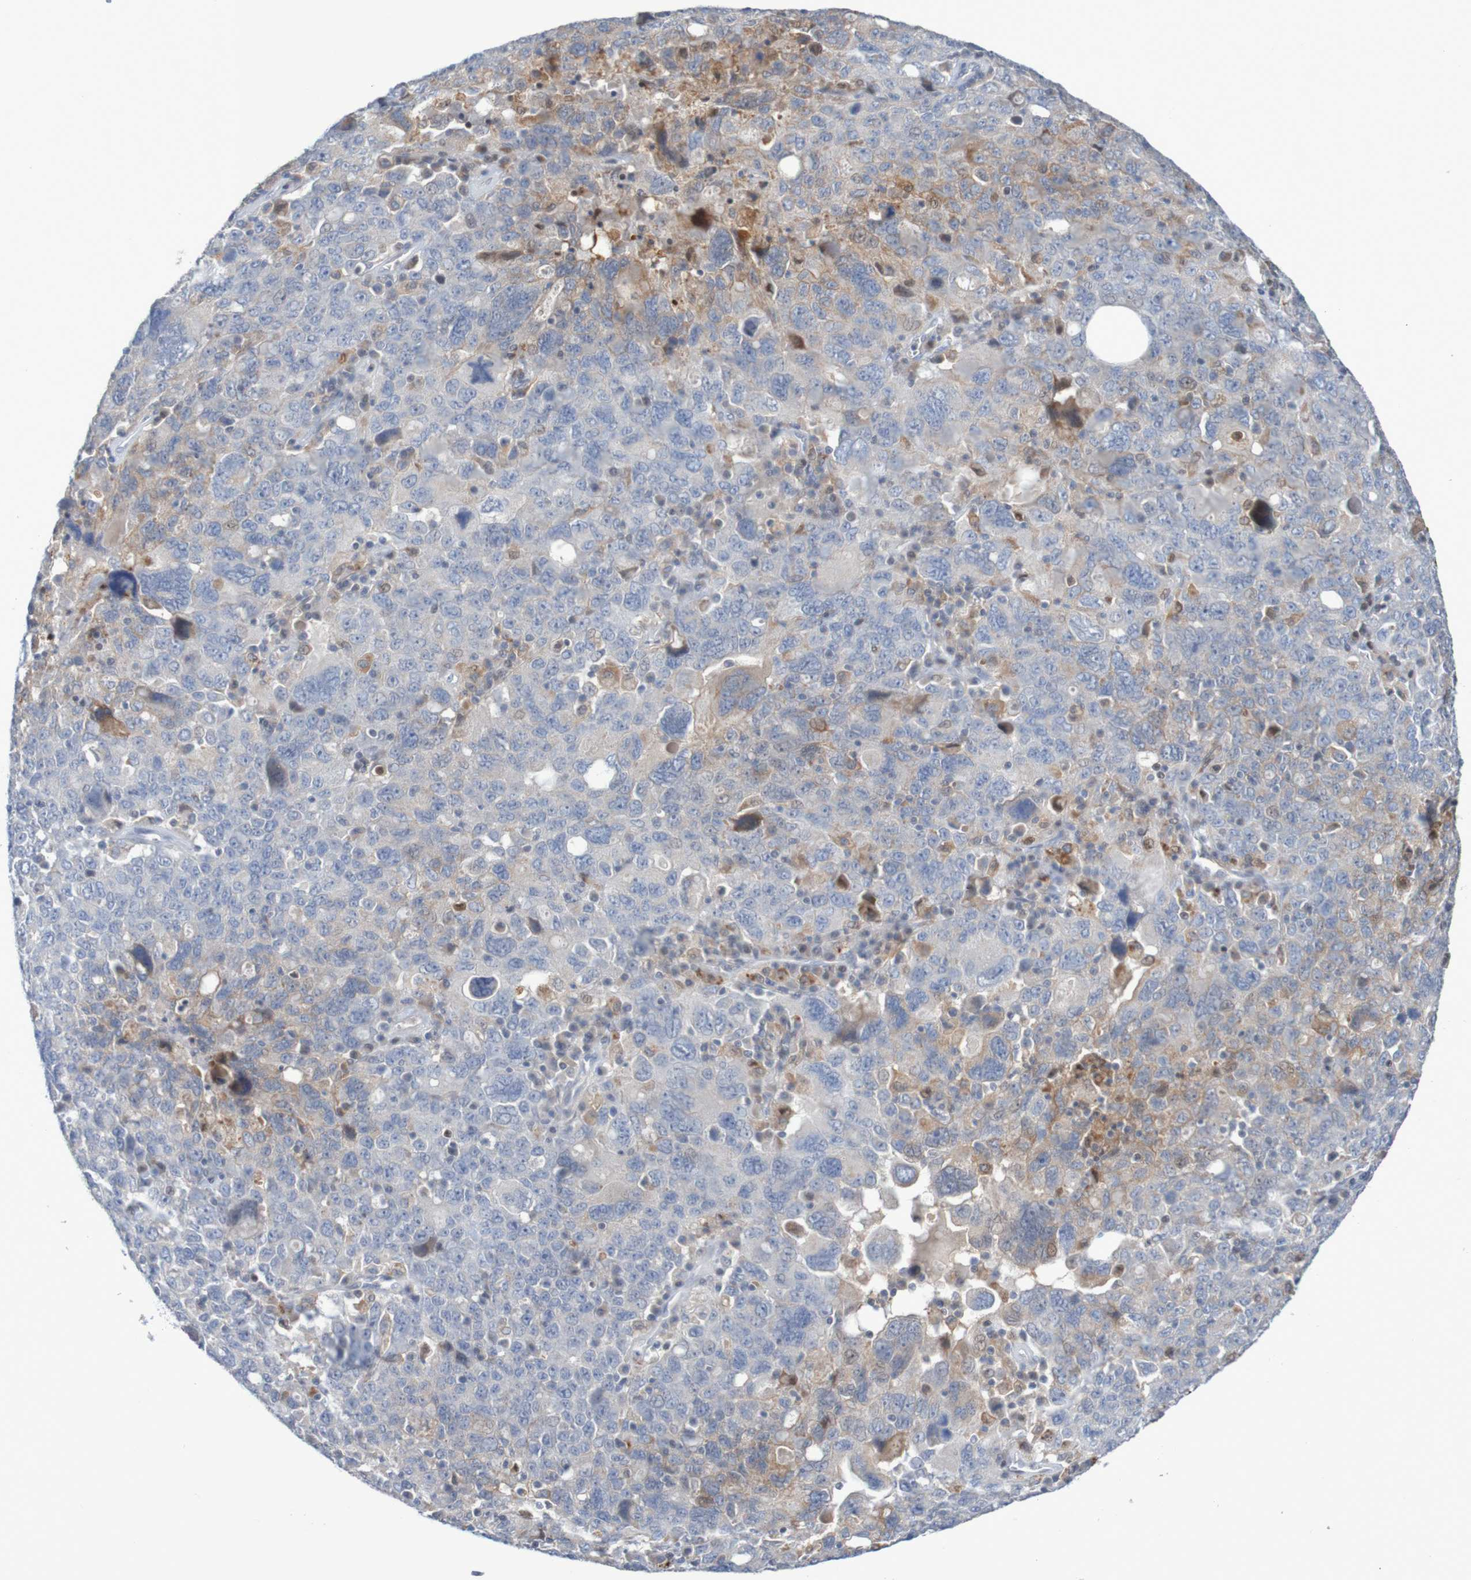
{"staining": {"intensity": "weak", "quantity": "<25%", "location": "cytoplasmic/membranous"}, "tissue": "ovarian cancer", "cell_type": "Tumor cells", "image_type": "cancer", "snomed": [{"axis": "morphology", "description": "Carcinoma, endometroid"}, {"axis": "topography", "description": "Ovary"}], "caption": "Ovarian cancer was stained to show a protein in brown. There is no significant staining in tumor cells. The staining was performed using DAB (3,3'-diaminobenzidine) to visualize the protein expression in brown, while the nuclei were stained in blue with hematoxylin (Magnification: 20x).", "gene": "FBP2", "patient": {"sex": "female", "age": 62}}